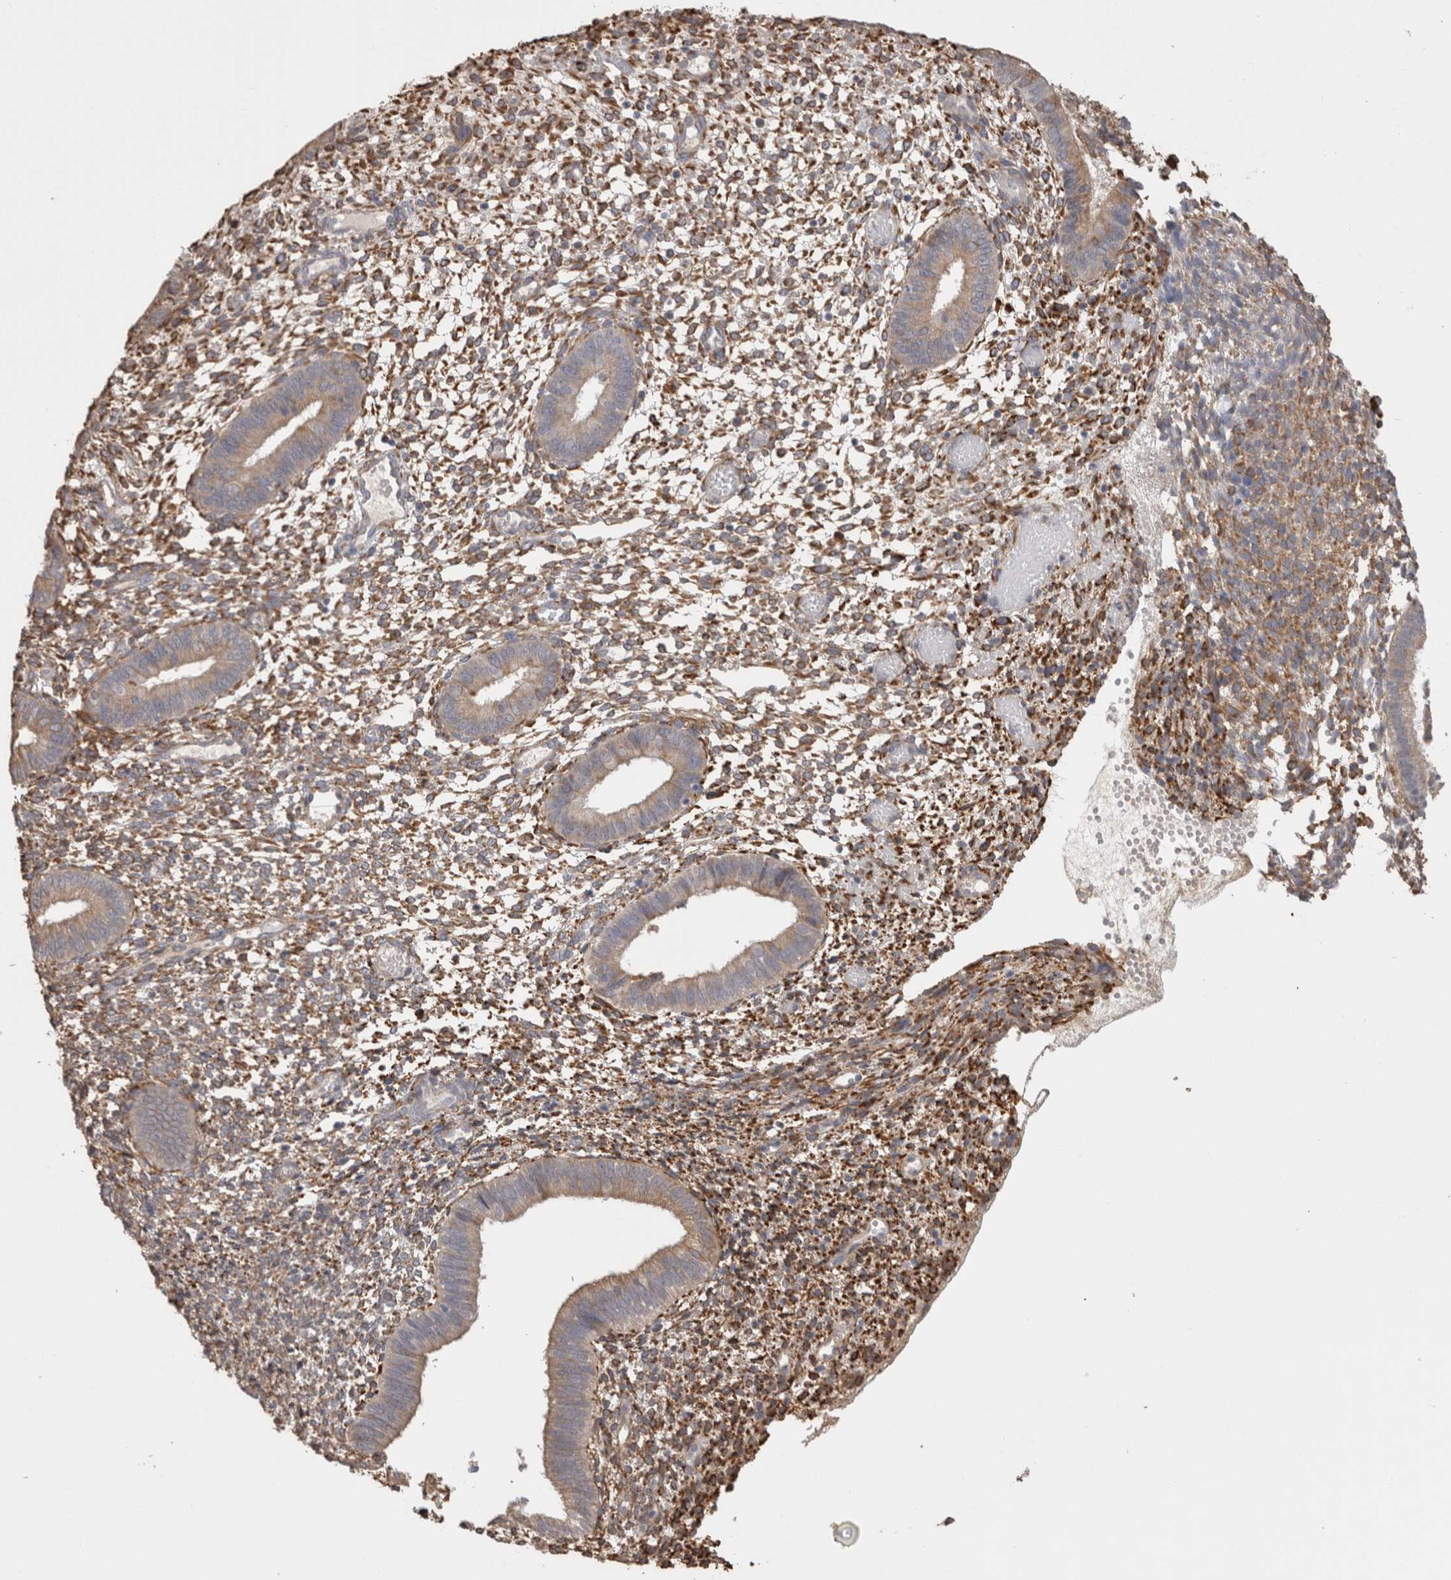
{"staining": {"intensity": "moderate", "quantity": ">75%", "location": "cytoplasmic/membranous"}, "tissue": "endometrium", "cell_type": "Cells in endometrial stroma", "image_type": "normal", "snomed": [{"axis": "morphology", "description": "Normal tissue, NOS"}, {"axis": "topography", "description": "Endometrium"}], "caption": "Brown immunohistochemical staining in normal human endometrium shows moderate cytoplasmic/membranous staining in approximately >75% of cells in endometrial stroma.", "gene": "LRPAP1", "patient": {"sex": "female", "age": 46}}